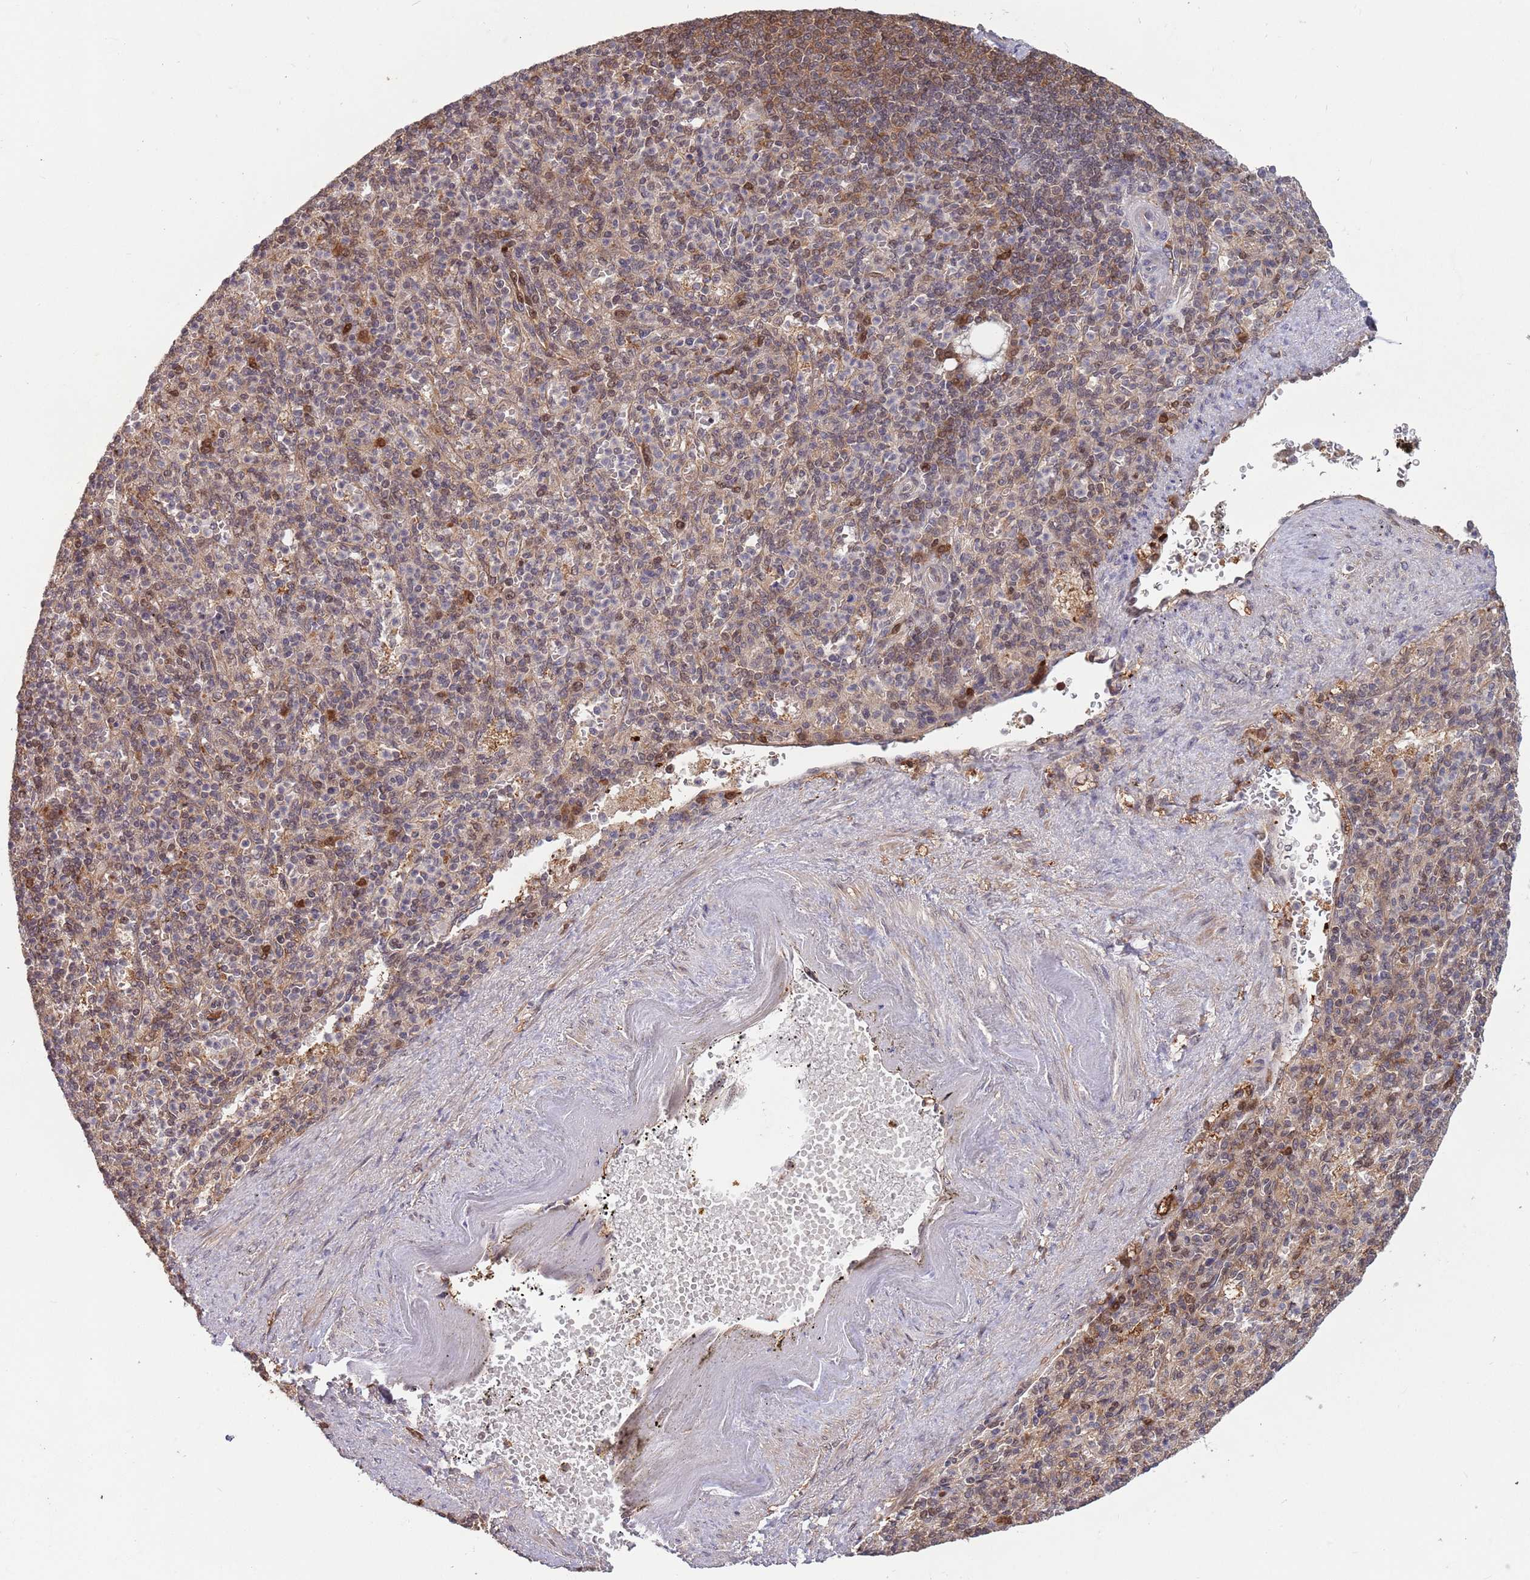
{"staining": {"intensity": "moderate", "quantity": "25%-75%", "location": "nuclear"}, "tissue": "spleen", "cell_type": "Cells in red pulp", "image_type": "normal", "snomed": [{"axis": "morphology", "description": "Normal tissue, NOS"}, {"axis": "topography", "description": "Spleen"}], "caption": "Protein expression by IHC reveals moderate nuclear staining in approximately 25%-75% of cells in red pulp in unremarkable spleen.", "gene": "SALL1", "patient": {"sex": "female", "age": 74}}